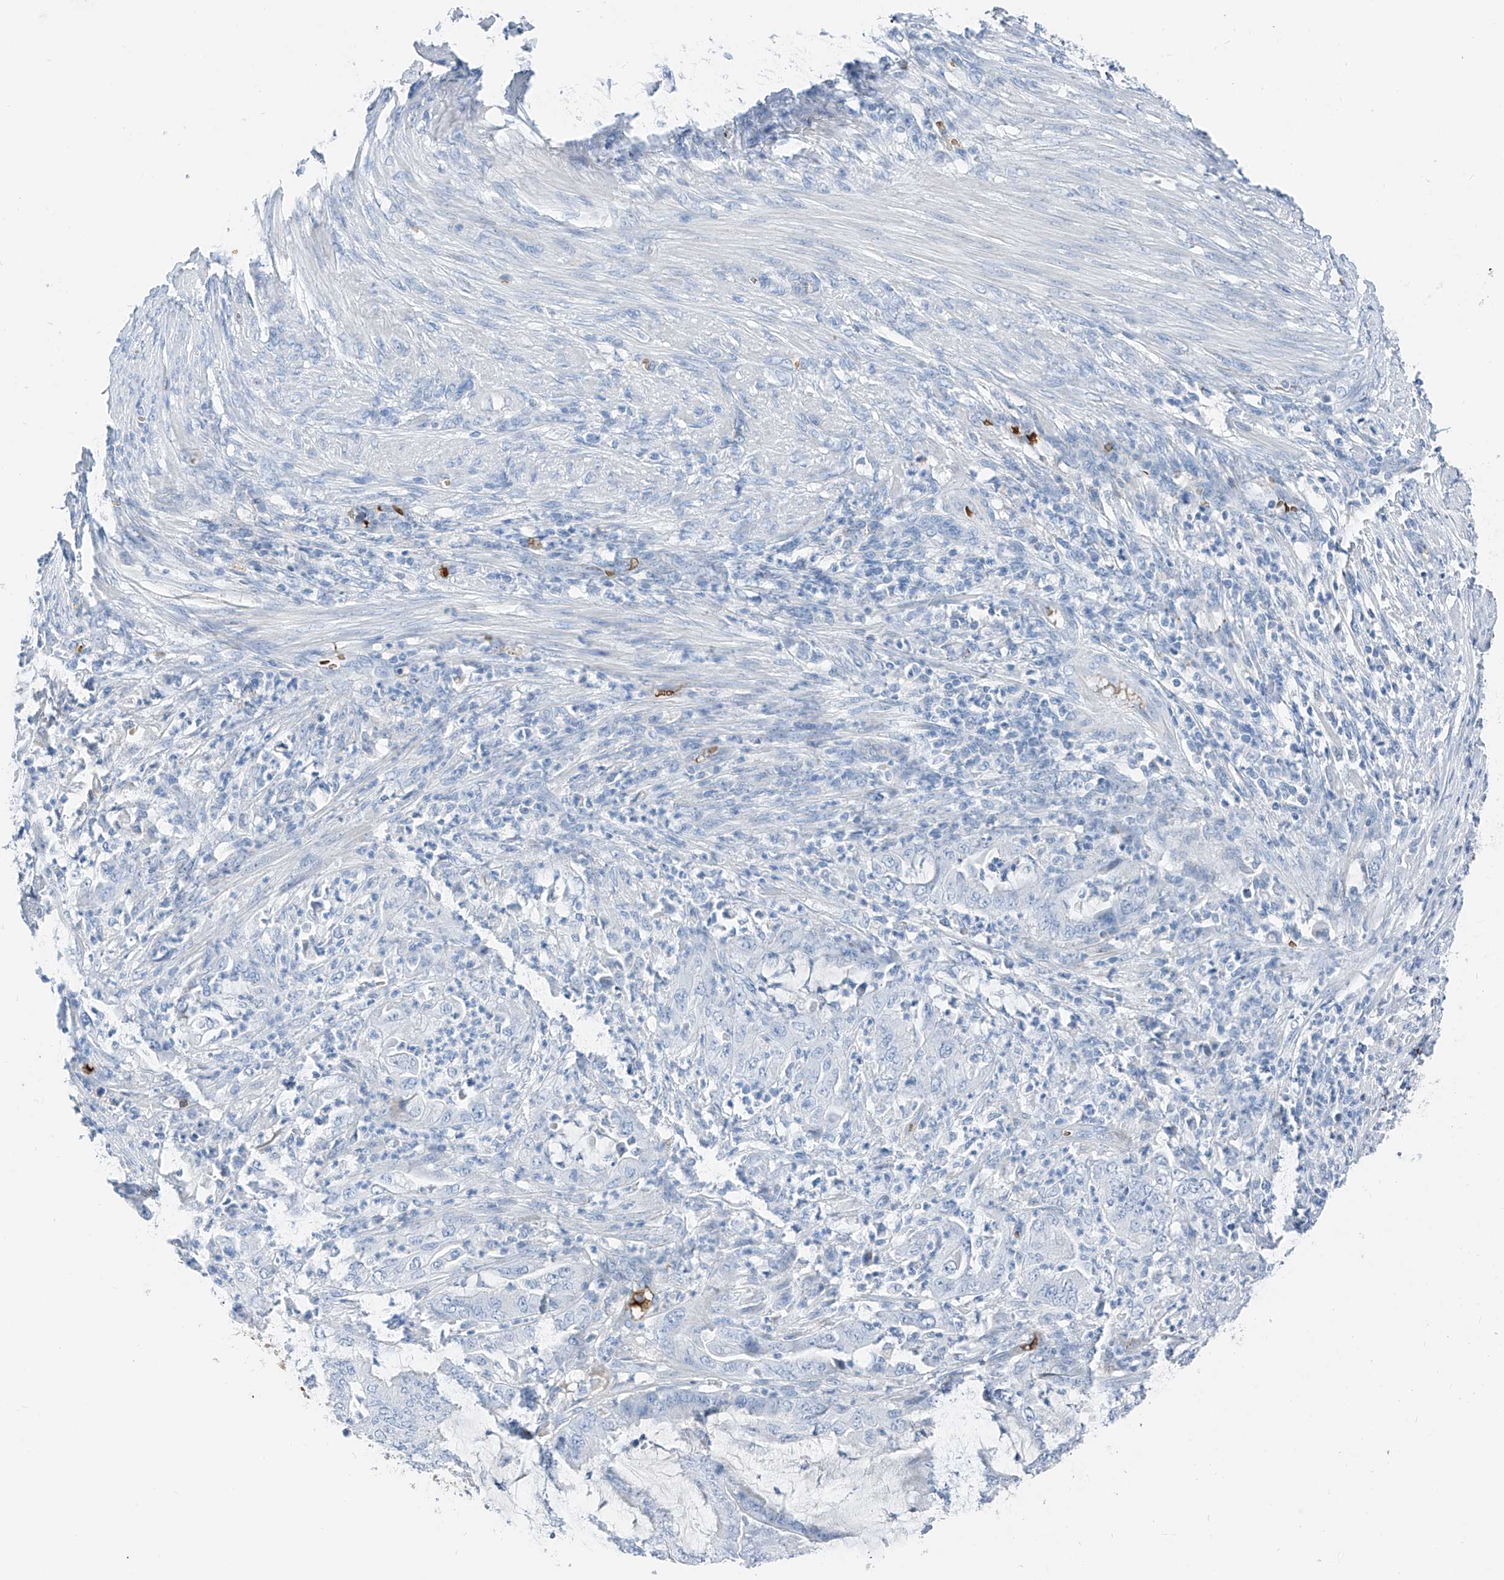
{"staining": {"intensity": "negative", "quantity": "none", "location": "none"}, "tissue": "endometrial cancer", "cell_type": "Tumor cells", "image_type": "cancer", "snomed": [{"axis": "morphology", "description": "Adenocarcinoma, NOS"}, {"axis": "topography", "description": "Endometrium"}], "caption": "Human endometrial cancer stained for a protein using immunohistochemistry (IHC) shows no staining in tumor cells.", "gene": "PRSS23", "patient": {"sex": "female", "age": 51}}